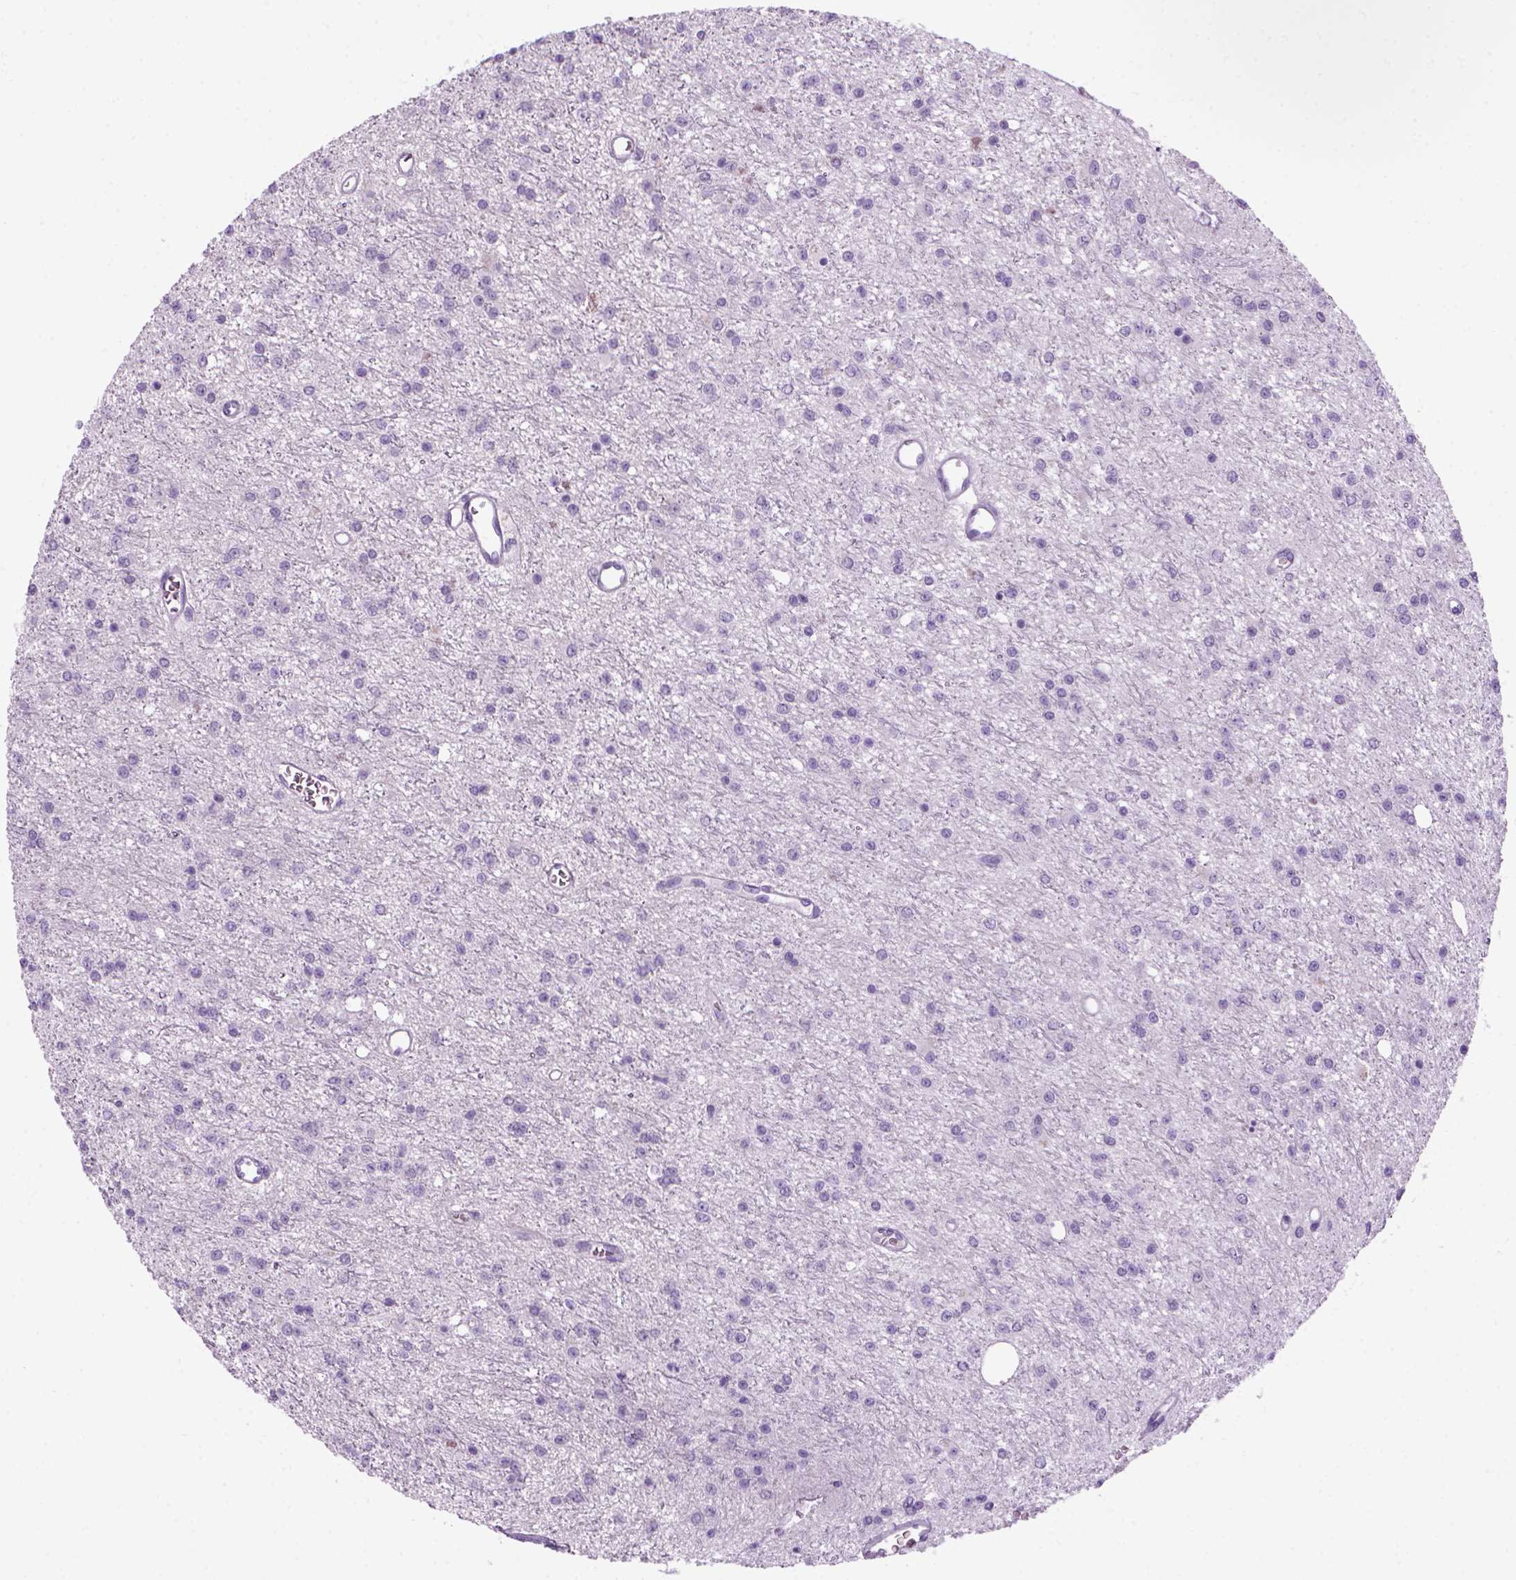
{"staining": {"intensity": "negative", "quantity": "none", "location": "none"}, "tissue": "glioma", "cell_type": "Tumor cells", "image_type": "cancer", "snomed": [{"axis": "morphology", "description": "Glioma, malignant, Low grade"}, {"axis": "topography", "description": "Brain"}], "caption": "IHC of low-grade glioma (malignant) shows no staining in tumor cells.", "gene": "MZB1", "patient": {"sex": "female", "age": 45}}